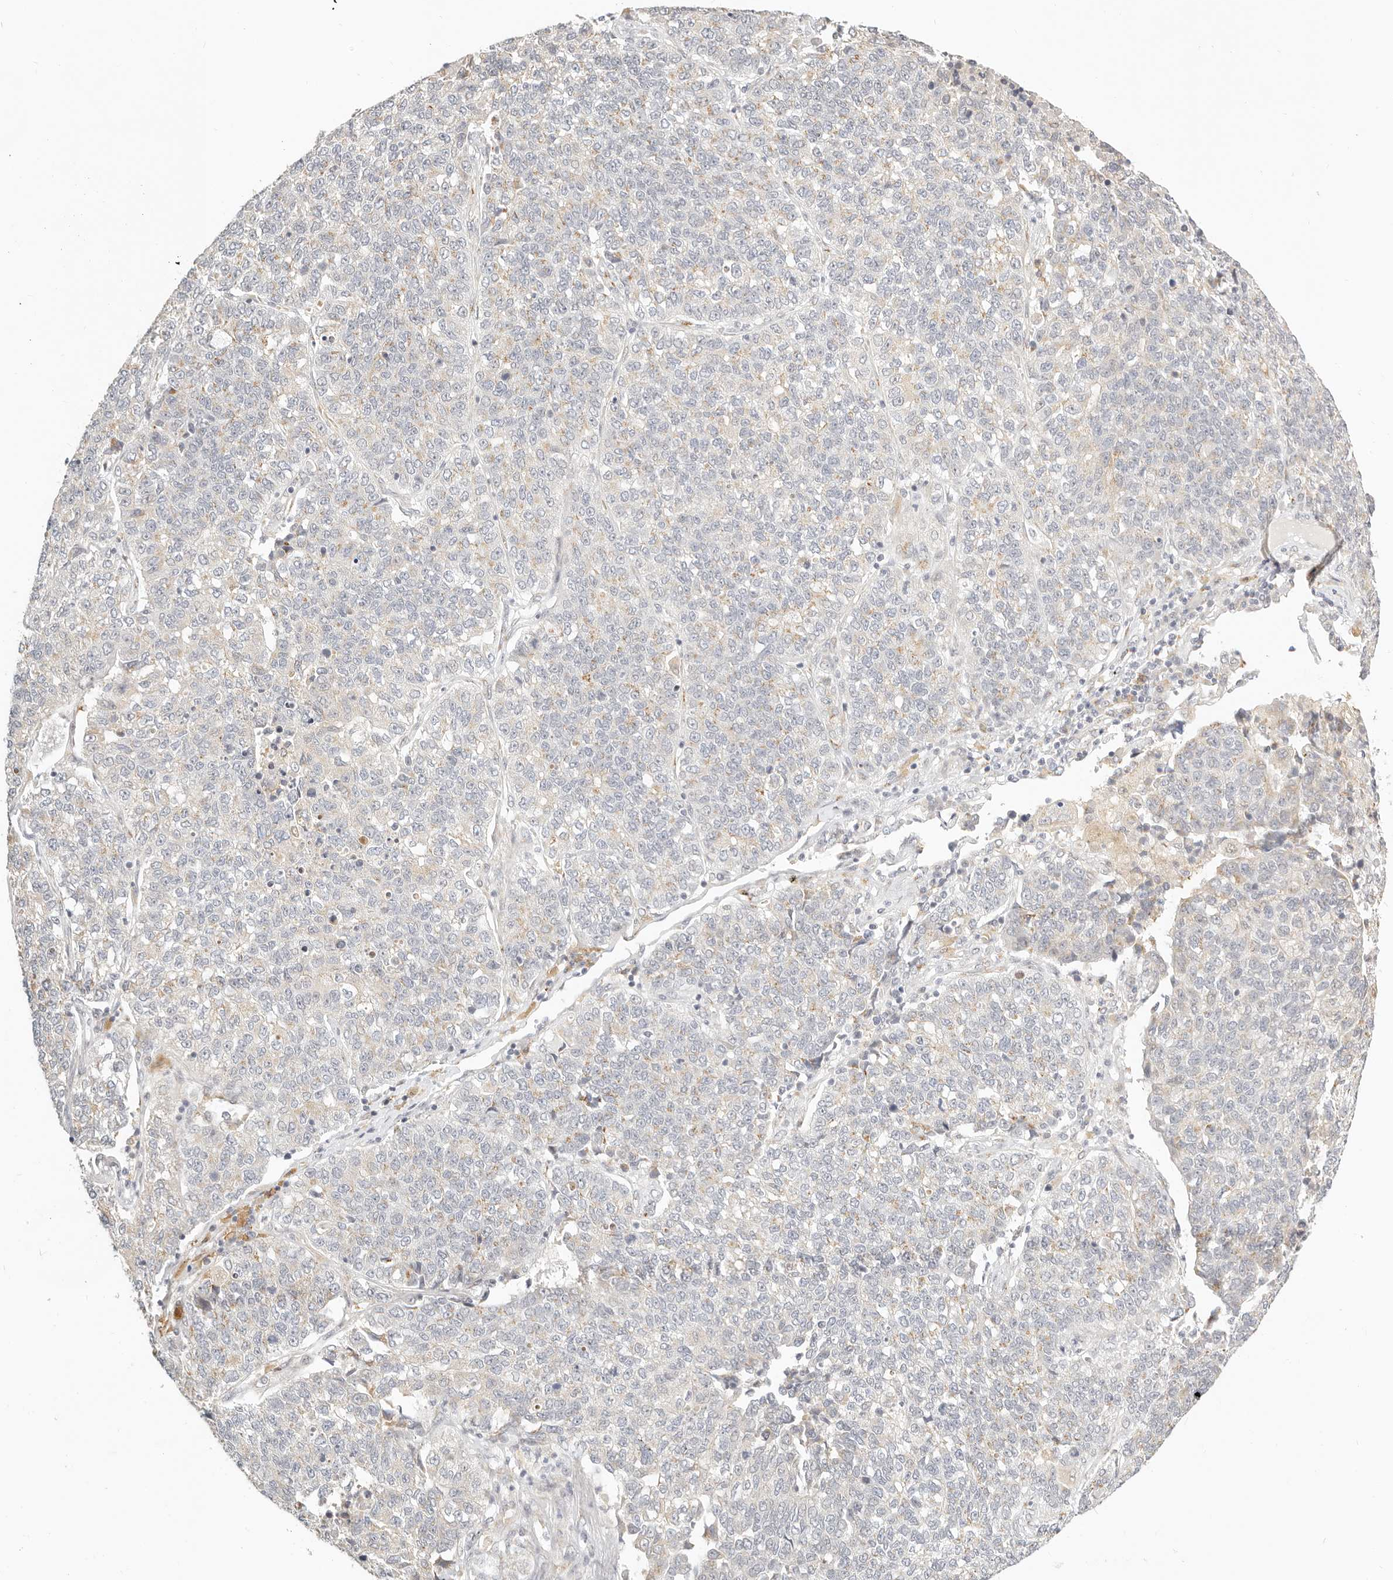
{"staining": {"intensity": "negative", "quantity": "none", "location": "none"}, "tissue": "lung cancer", "cell_type": "Tumor cells", "image_type": "cancer", "snomed": [{"axis": "morphology", "description": "Adenocarcinoma, NOS"}, {"axis": "topography", "description": "Lung"}], "caption": "Human adenocarcinoma (lung) stained for a protein using immunohistochemistry demonstrates no expression in tumor cells.", "gene": "FAM20B", "patient": {"sex": "male", "age": 49}}